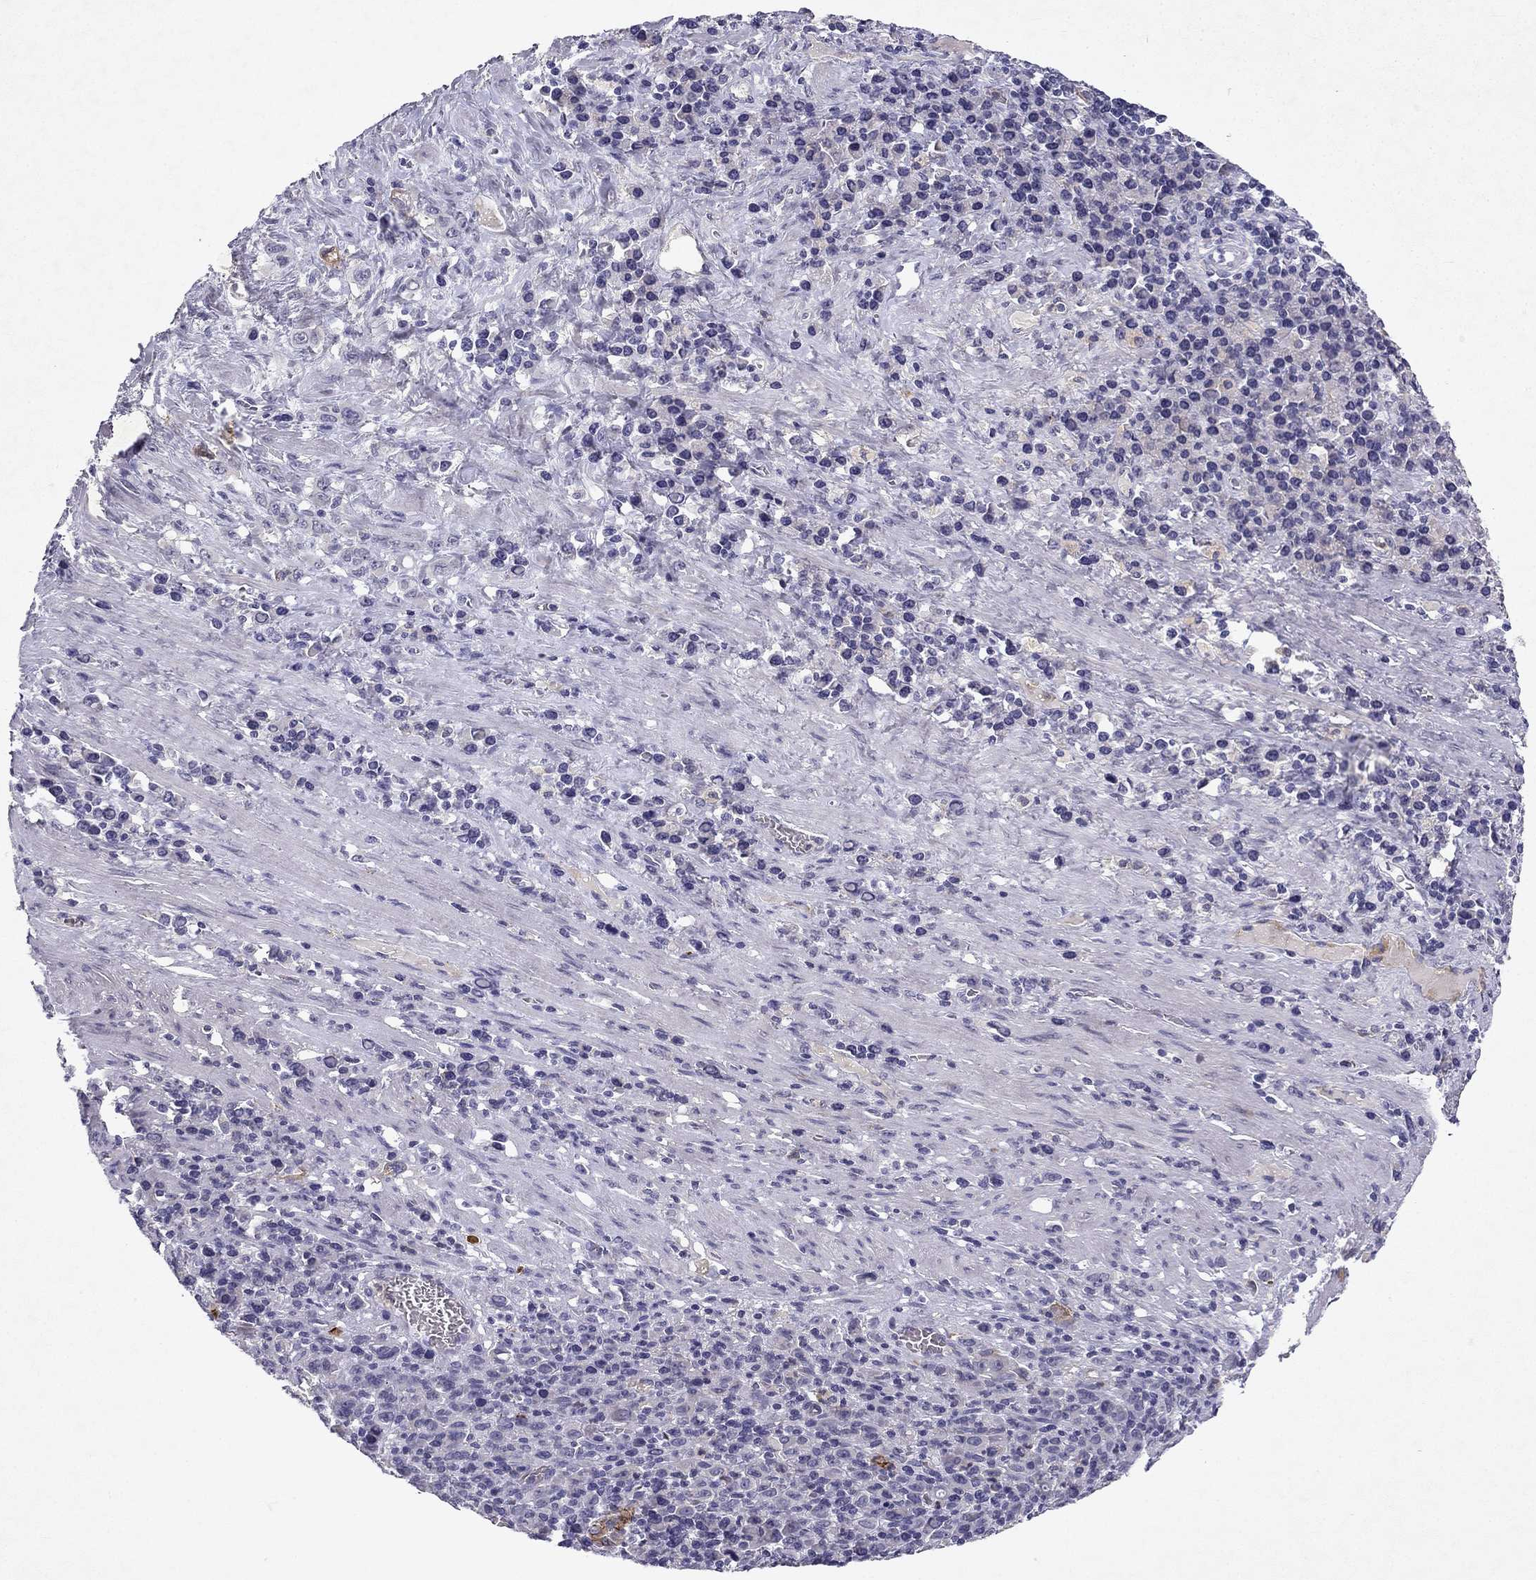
{"staining": {"intensity": "negative", "quantity": "none", "location": "none"}, "tissue": "stomach cancer", "cell_type": "Tumor cells", "image_type": "cancer", "snomed": [{"axis": "morphology", "description": "Adenocarcinoma, NOS"}, {"axis": "topography", "description": "Stomach, upper"}], "caption": "Immunohistochemical staining of human adenocarcinoma (stomach) displays no significant expression in tumor cells. (DAB immunohistochemistry visualized using brightfield microscopy, high magnification).", "gene": "SLC6A4", "patient": {"sex": "male", "age": 75}}